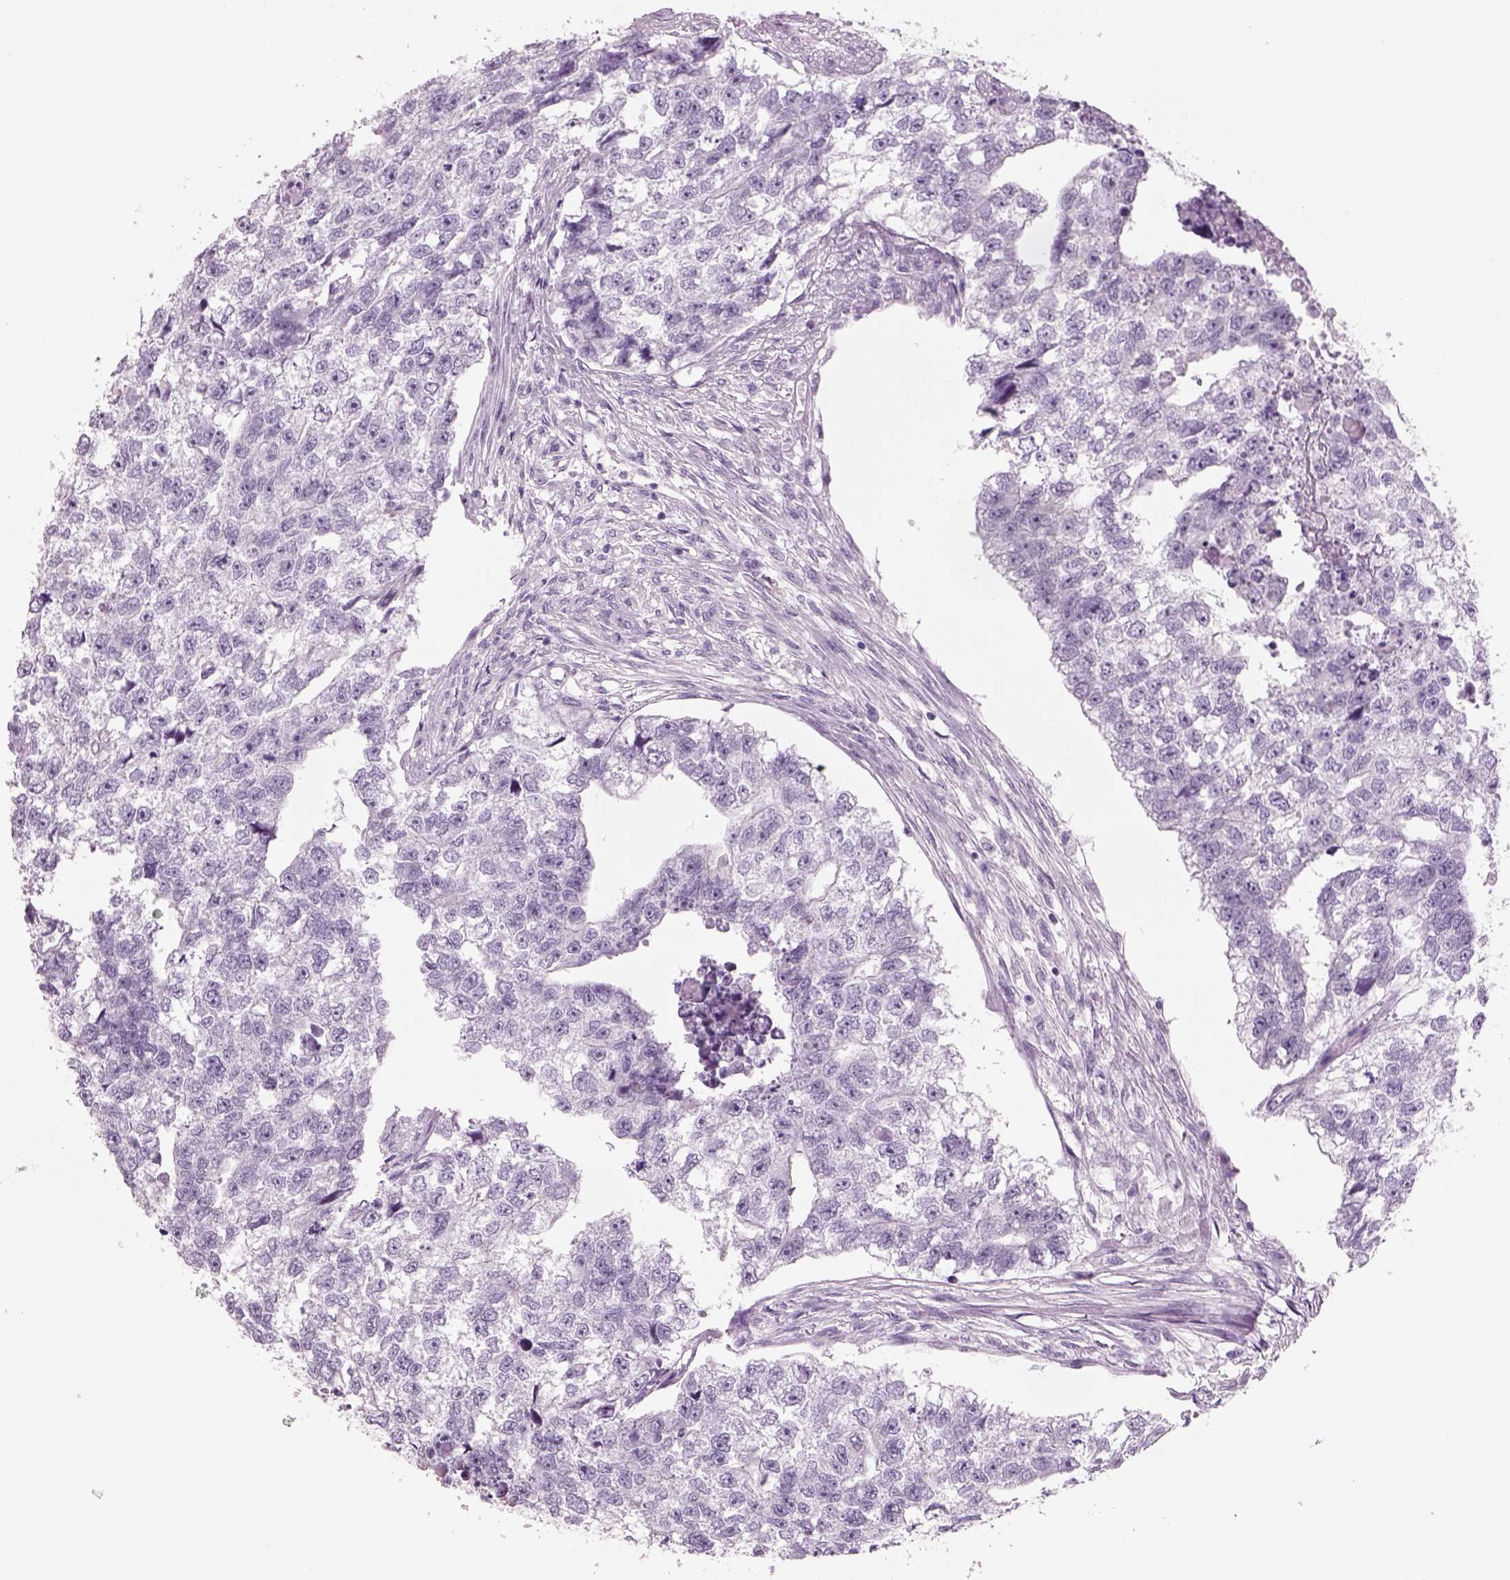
{"staining": {"intensity": "negative", "quantity": "none", "location": "none"}, "tissue": "testis cancer", "cell_type": "Tumor cells", "image_type": "cancer", "snomed": [{"axis": "morphology", "description": "Carcinoma, Embryonal, NOS"}, {"axis": "morphology", "description": "Teratoma, malignant, NOS"}, {"axis": "topography", "description": "Testis"}], "caption": "Immunohistochemical staining of malignant teratoma (testis) reveals no significant positivity in tumor cells.", "gene": "RHO", "patient": {"sex": "male", "age": 44}}